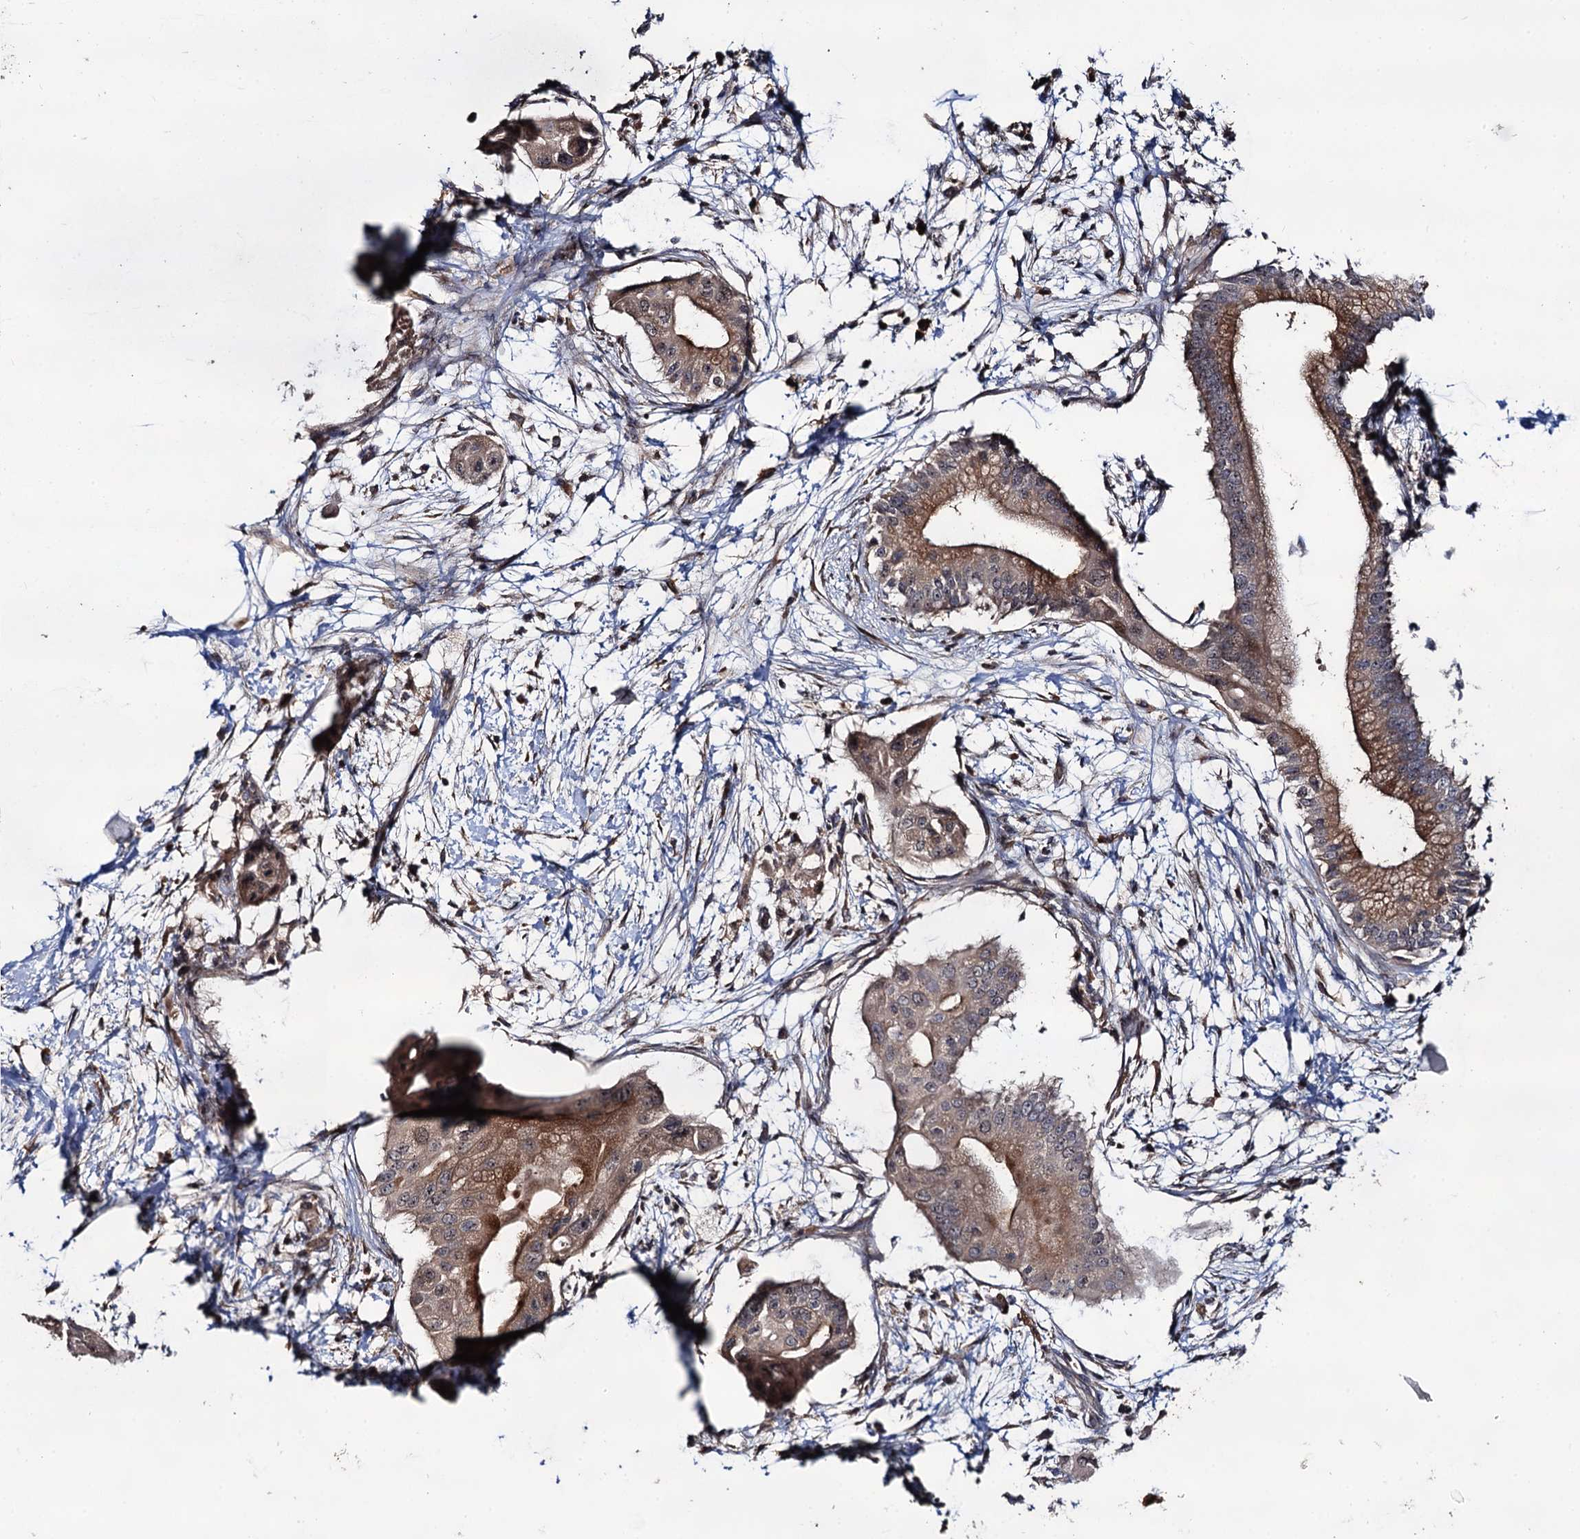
{"staining": {"intensity": "moderate", "quantity": ">75%", "location": "cytoplasmic/membranous"}, "tissue": "pancreatic cancer", "cell_type": "Tumor cells", "image_type": "cancer", "snomed": [{"axis": "morphology", "description": "Adenocarcinoma, NOS"}, {"axis": "topography", "description": "Pancreas"}], "caption": "Human pancreatic adenocarcinoma stained with a protein marker exhibits moderate staining in tumor cells.", "gene": "LRRC63", "patient": {"sex": "male", "age": 68}}